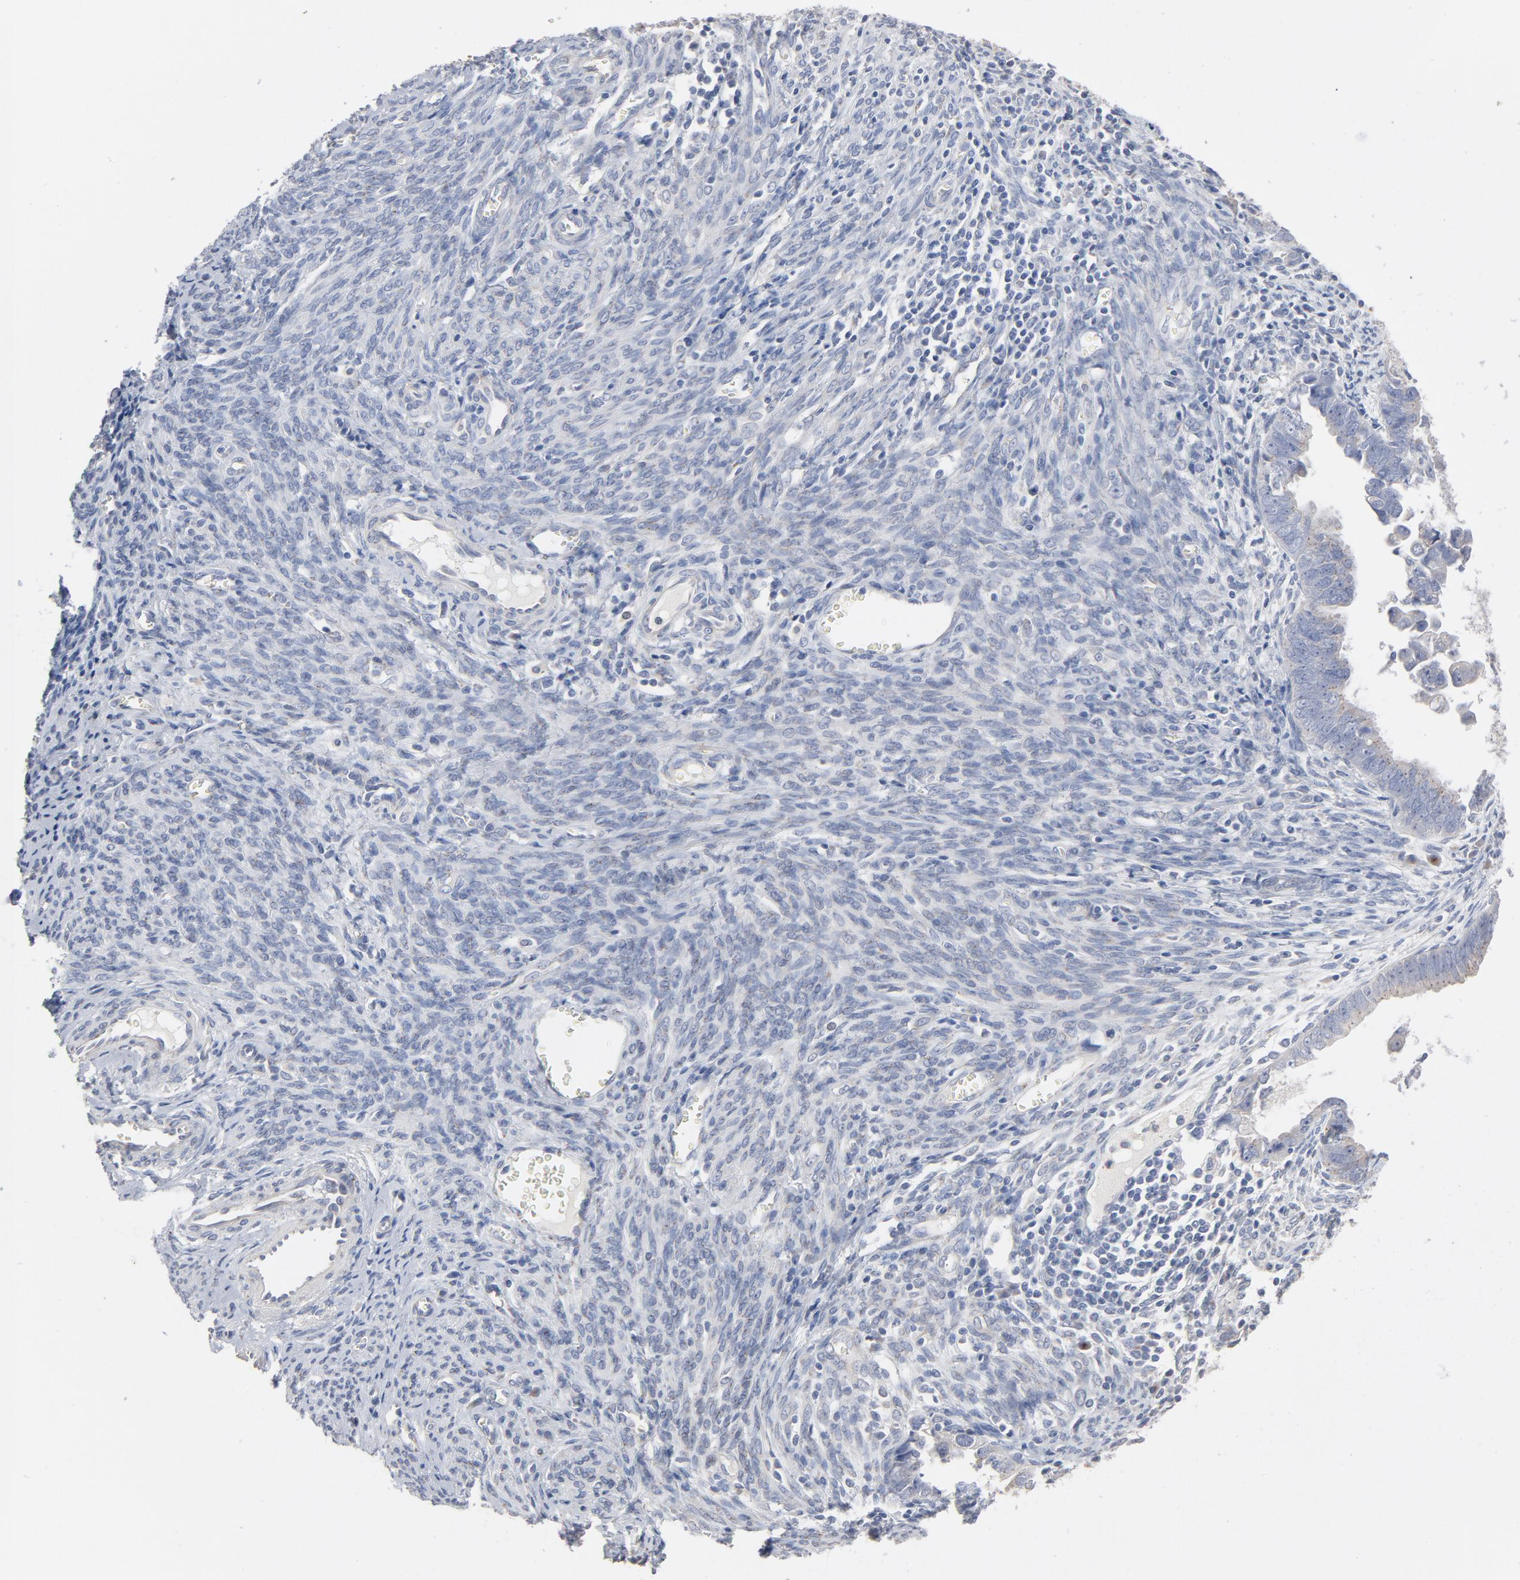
{"staining": {"intensity": "negative", "quantity": "none", "location": "none"}, "tissue": "endometrial cancer", "cell_type": "Tumor cells", "image_type": "cancer", "snomed": [{"axis": "morphology", "description": "Adenocarcinoma, NOS"}, {"axis": "topography", "description": "Endometrium"}], "caption": "An immunohistochemistry micrograph of endometrial cancer is shown. There is no staining in tumor cells of endometrial cancer.", "gene": "AK7", "patient": {"sex": "female", "age": 75}}